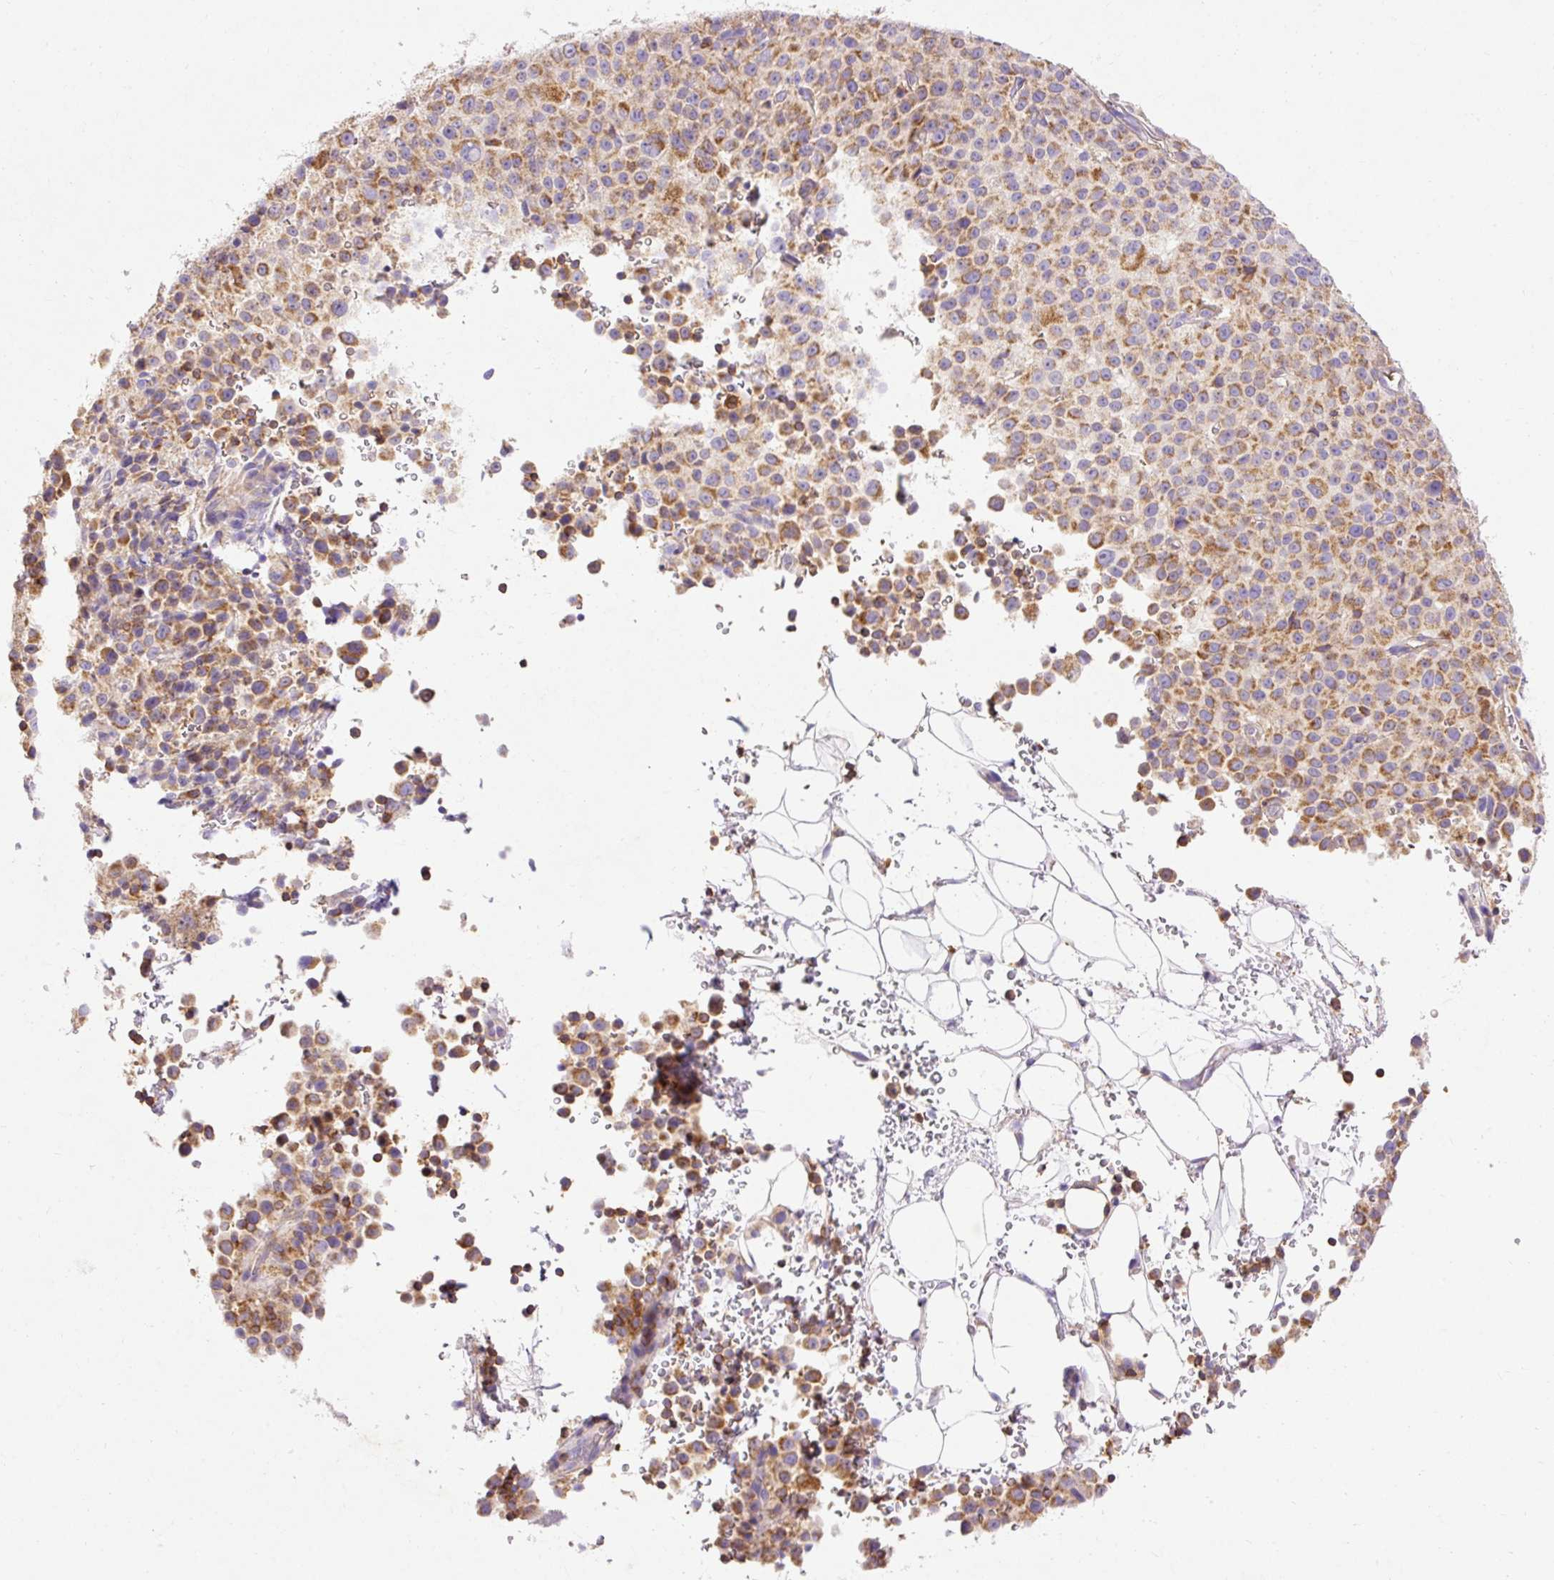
{"staining": {"intensity": "moderate", "quantity": "25%-75%", "location": "cytoplasmic/membranous"}, "tissue": "melanoma", "cell_type": "Tumor cells", "image_type": "cancer", "snomed": [{"axis": "morphology", "description": "Malignant melanoma, Metastatic site"}, {"axis": "topography", "description": "Skin"}, {"axis": "topography", "description": "Lymph node"}], "caption": "Malignant melanoma (metastatic site) stained with a brown dye shows moderate cytoplasmic/membranous positive staining in about 25%-75% of tumor cells.", "gene": "IMMT", "patient": {"sex": "male", "age": 66}}